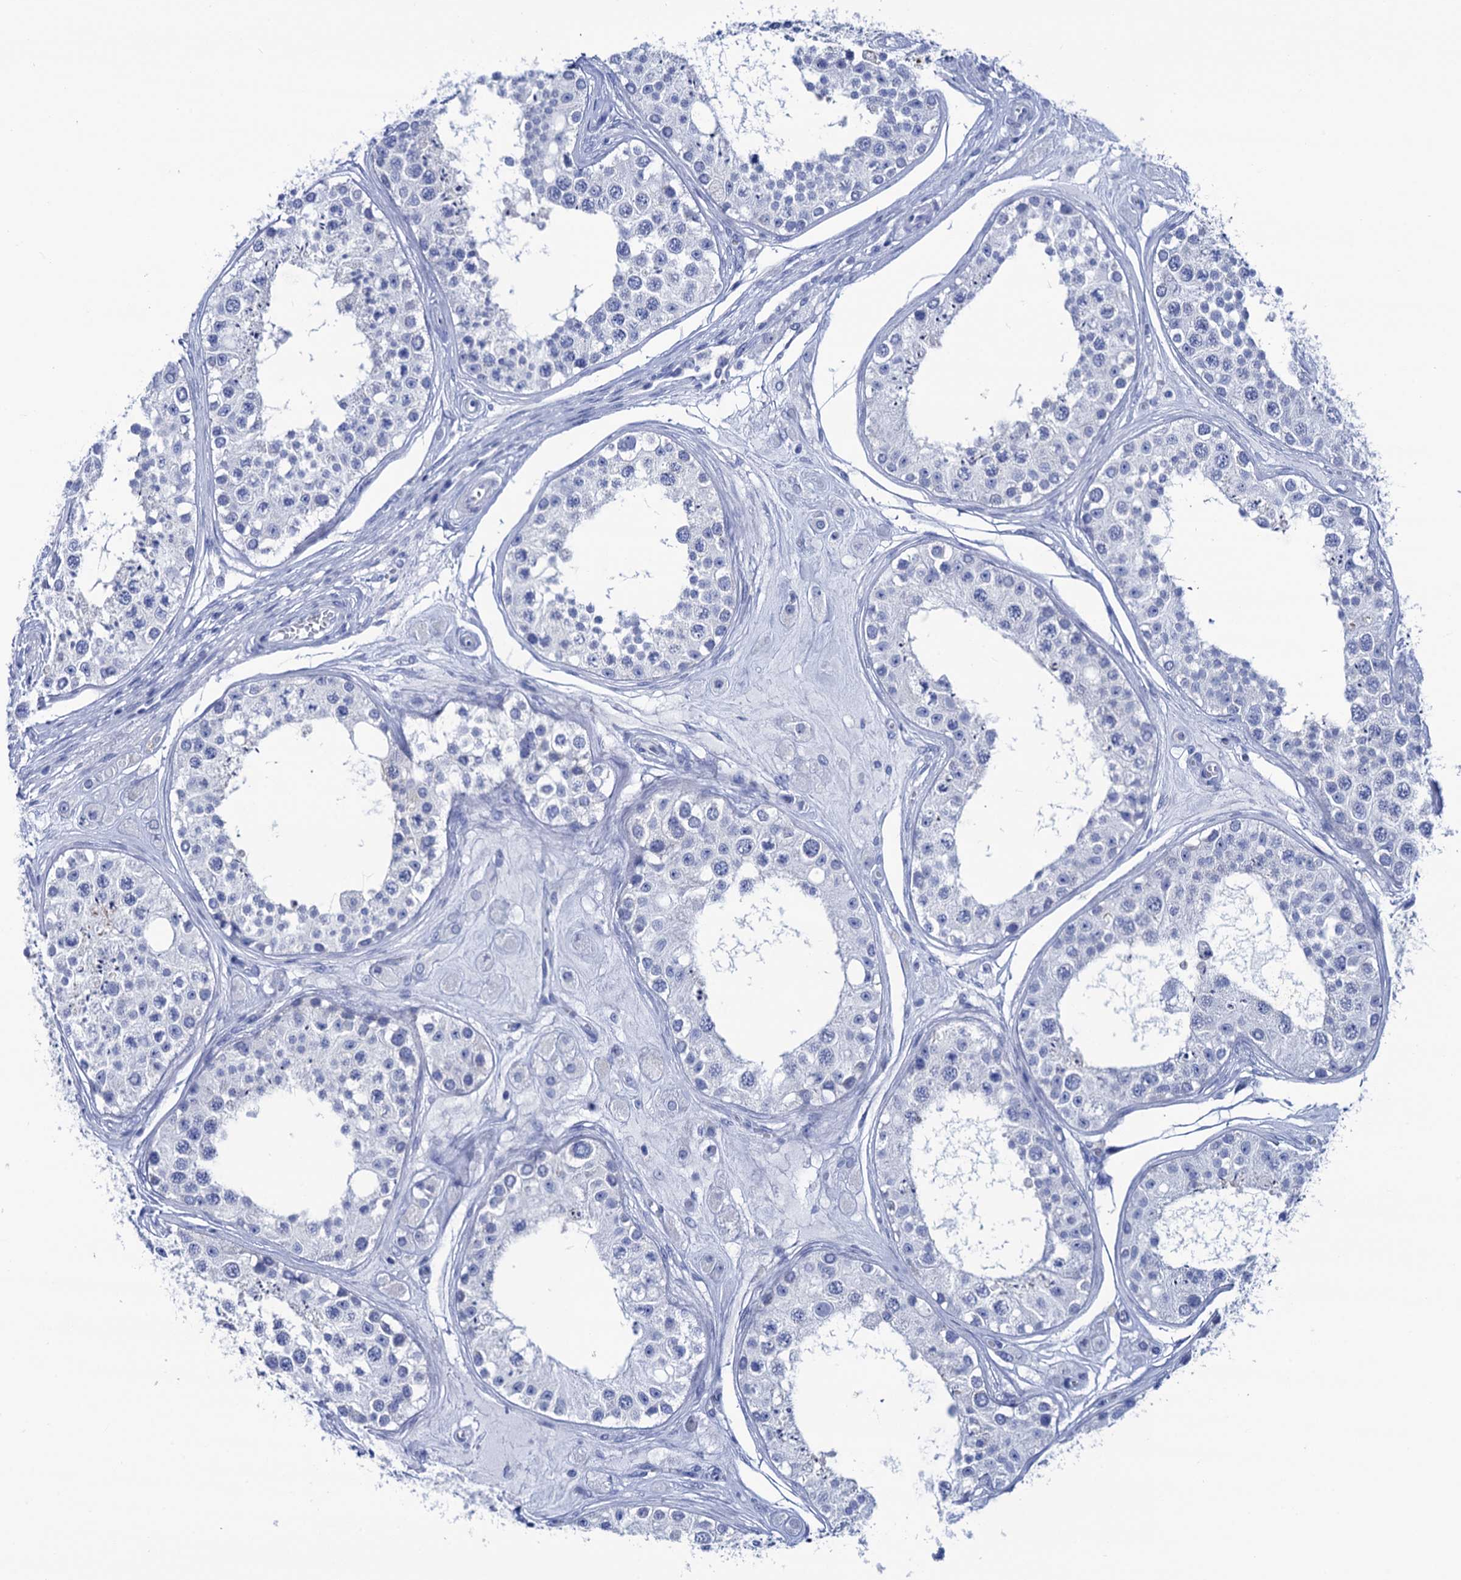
{"staining": {"intensity": "negative", "quantity": "none", "location": "none"}, "tissue": "testis", "cell_type": "Cells in seminiferous ducts", "image_type": "normal", "snomed": [{"axis": "morphology", "description": "Normal tissue, NOS"}, {"axis": "topography", "description": "Testis"}], "caption": "IHC image of normal testis: testis stained with DAB displays no significant protein expression in cells in seminiferous ducts. (Stains: DAB (3,3'-diaminobenzidine) immunohistochemistry with hematoxylin counter stain, Microscopy: brightfield microscopy at high magnification).", "gene": "RAB3IP", "patient": {"sex": "male", "age": 25}}